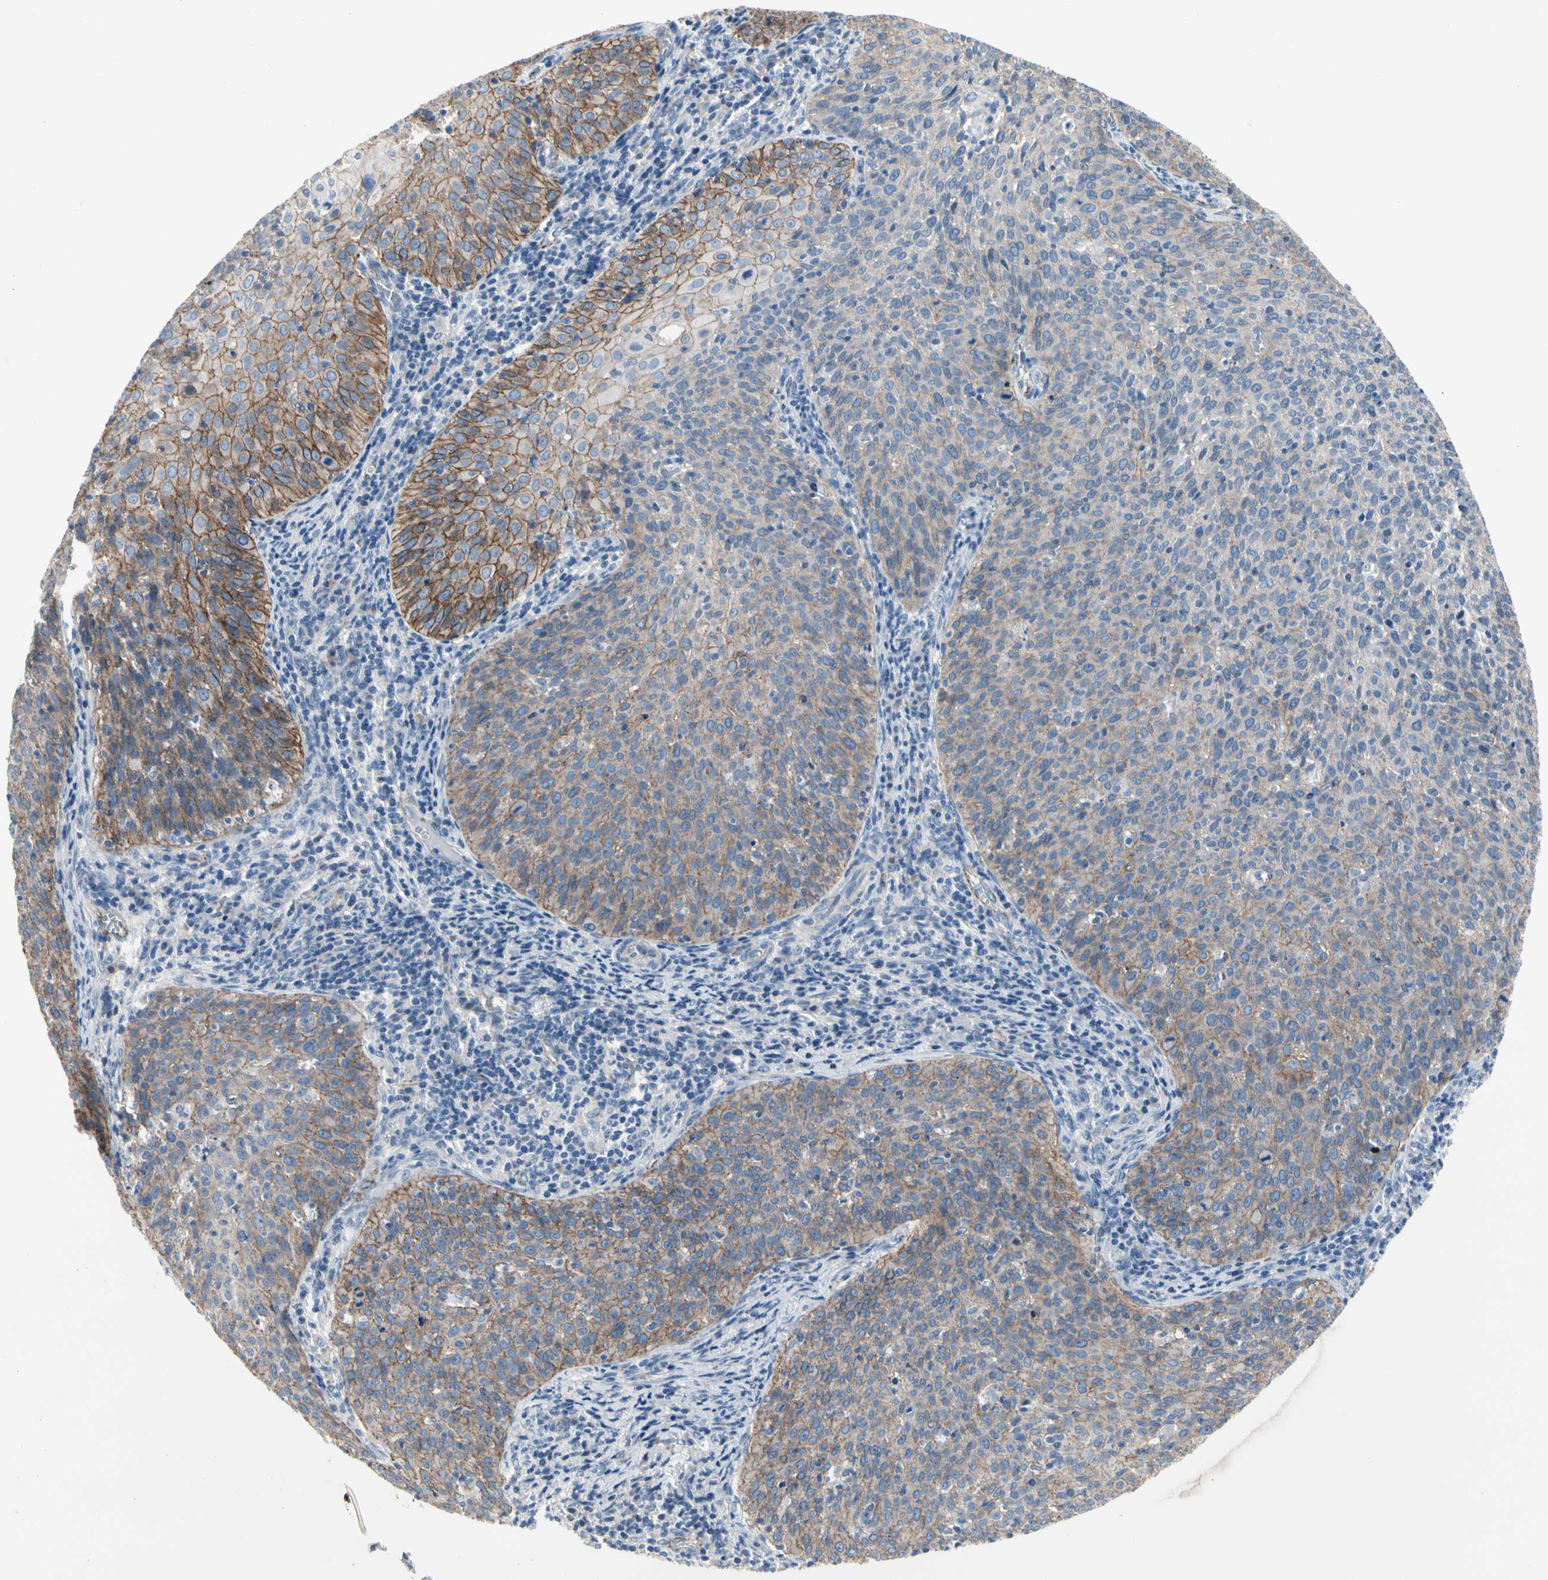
{"staining": {"intensity": "moderate", "quantity": "25%-75%", "location": "cytoplasmic/membranous"}, "tissue": "cervical cancer", "cell_type": "Tumor cells", "image_type": "cancer", "snomed": [{"axis": "morphology", "description": "Squamous cell carcinoma, NOS"}, {"axis": "topography", "description": "Cervix"}], "caption": "Protein positivity by IHC demonstrates moderate cytoplasmic/membranous positivity in about 25%-75% of tumor cells in cervical squamous cell carcinoma.", "gene": "LGR6", "patient": {"sex": "female", "age": 38}}